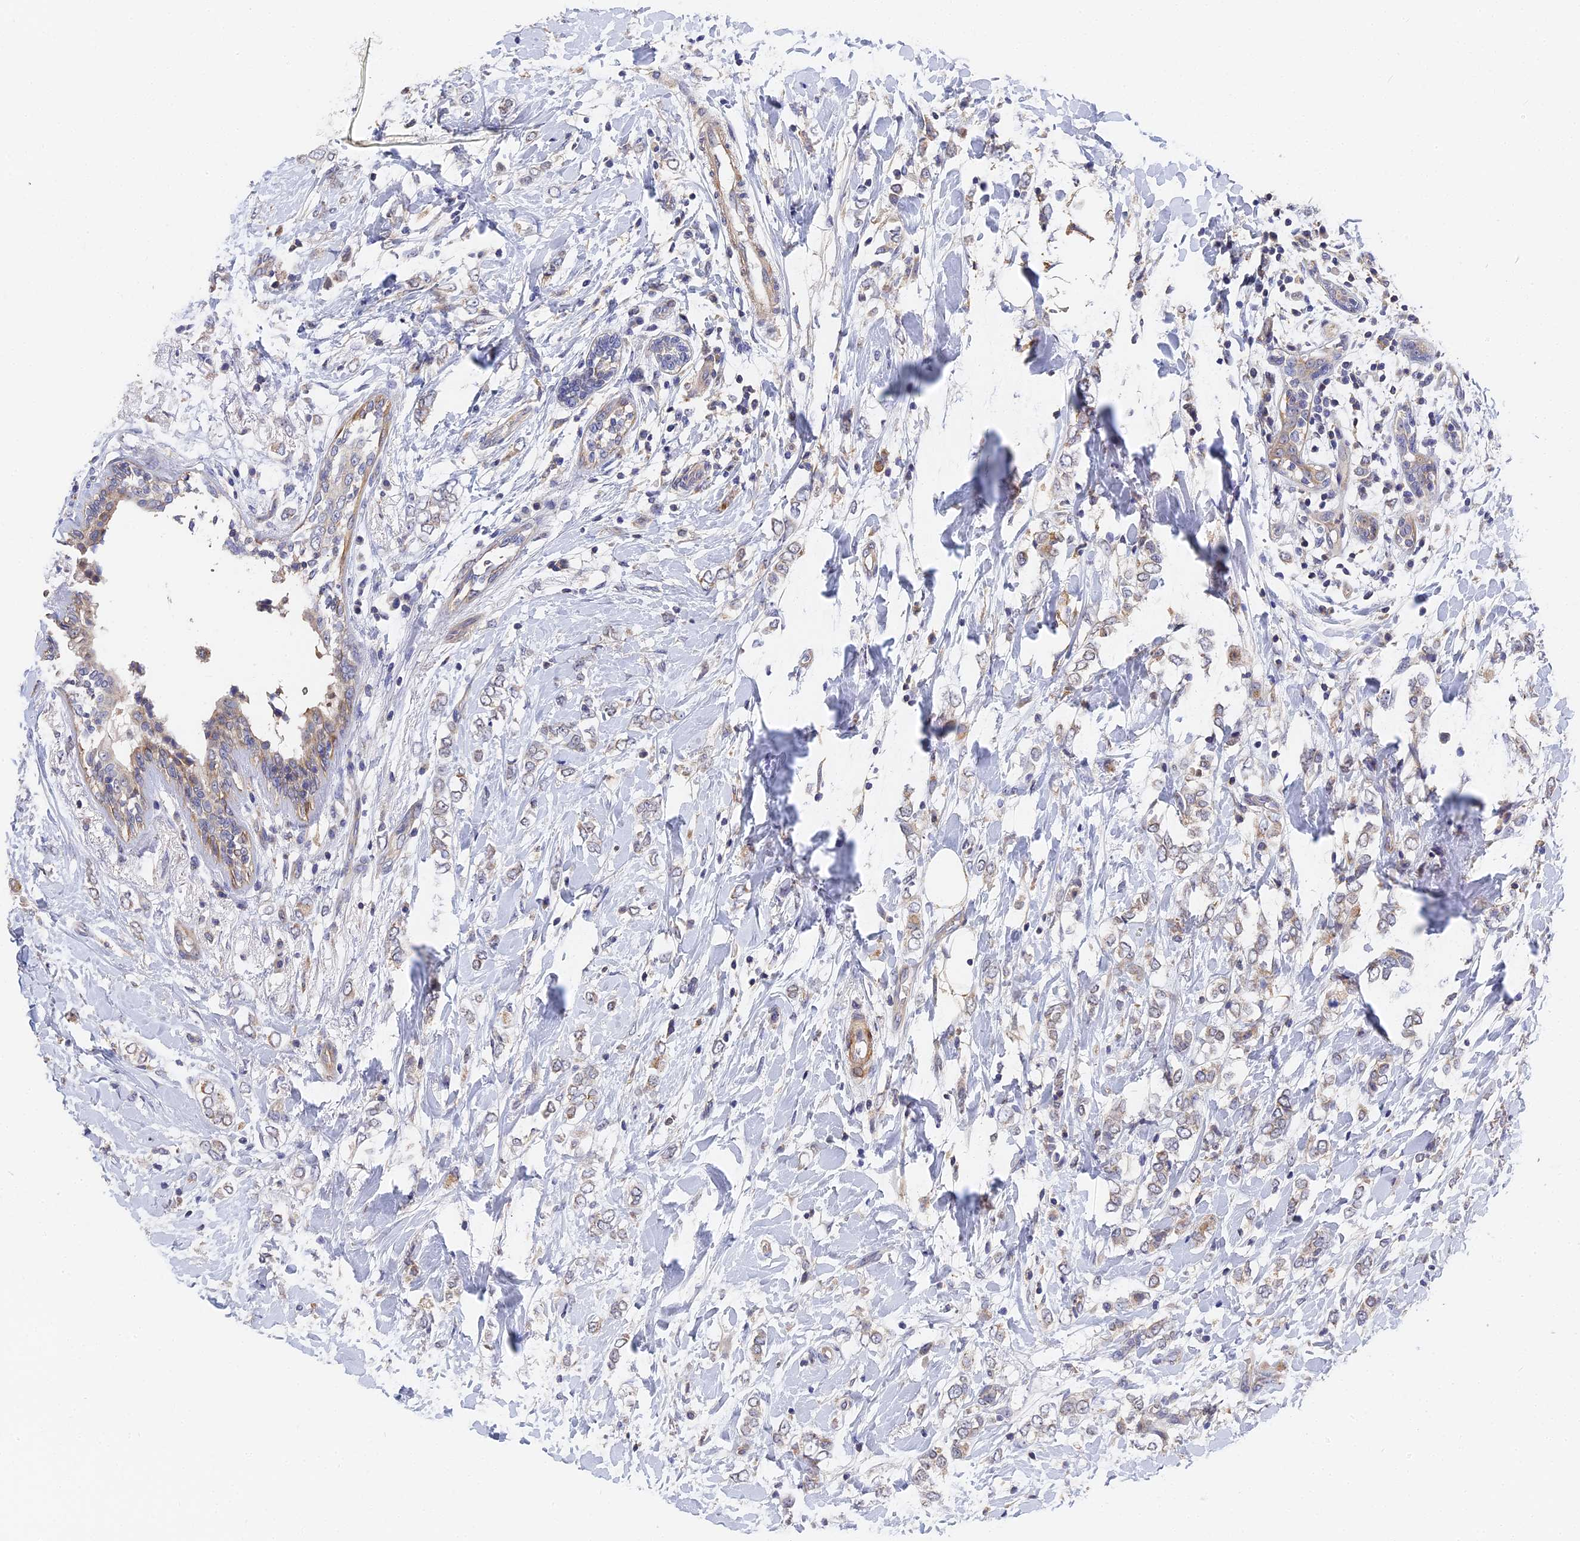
{"staining": {"intensity": "negative", "quantity": "none", "location": "none"}, "tissue": "breast cancer", "cell_type": "Tumor cells", "image_type": "cancer", "snomed": [{"axis": "morphology", "description": "Normal tissue, NOS"}, {"axis": "morphology", "description": "Lobular carcinoma"}, {"axis": "topography", "description": "Breast"}], "caption": "The histopathology image displays no significant positivity in tumor cells of breast lobular carcinoma. The staining is performed using DAB (3,3'-diaminobenzidine) brown chromogen with nuclei counter-stained in using hematoxylin.", "gene": "CCDC113", "patient": {"sex": "female", "age": 47}}